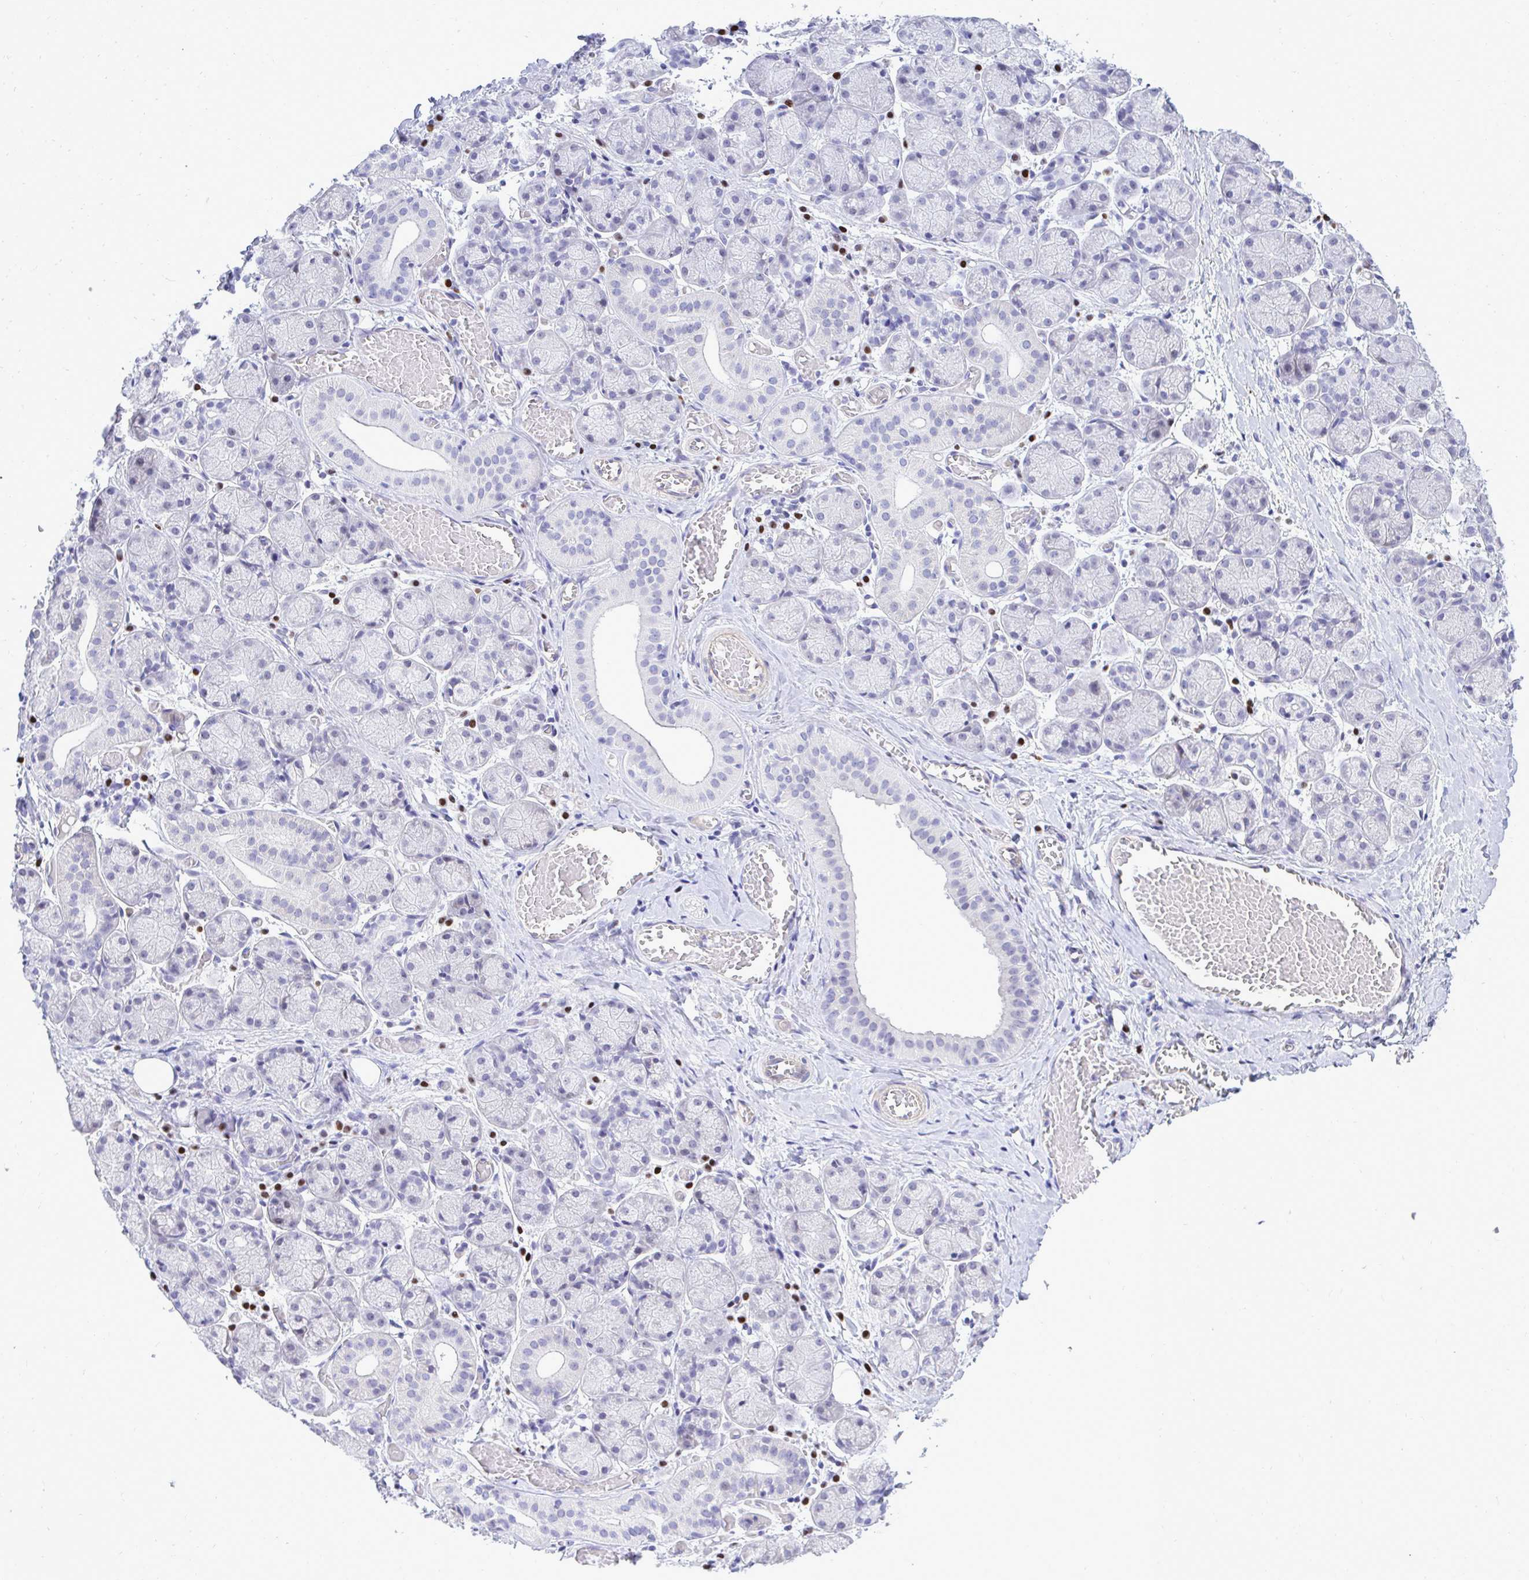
{"staining": {"intensity": "negative", "quantity": "none", "location": "none"}, "tissue": "salivary gland", "cell_type": "Glandular cells", "image_type": "normal", "snomed": [{"axis": "morphology", "description": "Normal tissue, NOS"}, {"axis": "topography", "description": "Salivary gland"}], "caption": "This is an immunohistochemistry (IHC) image of unremarkable human salivary gland. There is no positivity in glandular cells.", "gene": "SLC25A51", "patient": {"sex": "female", "age": 24}}